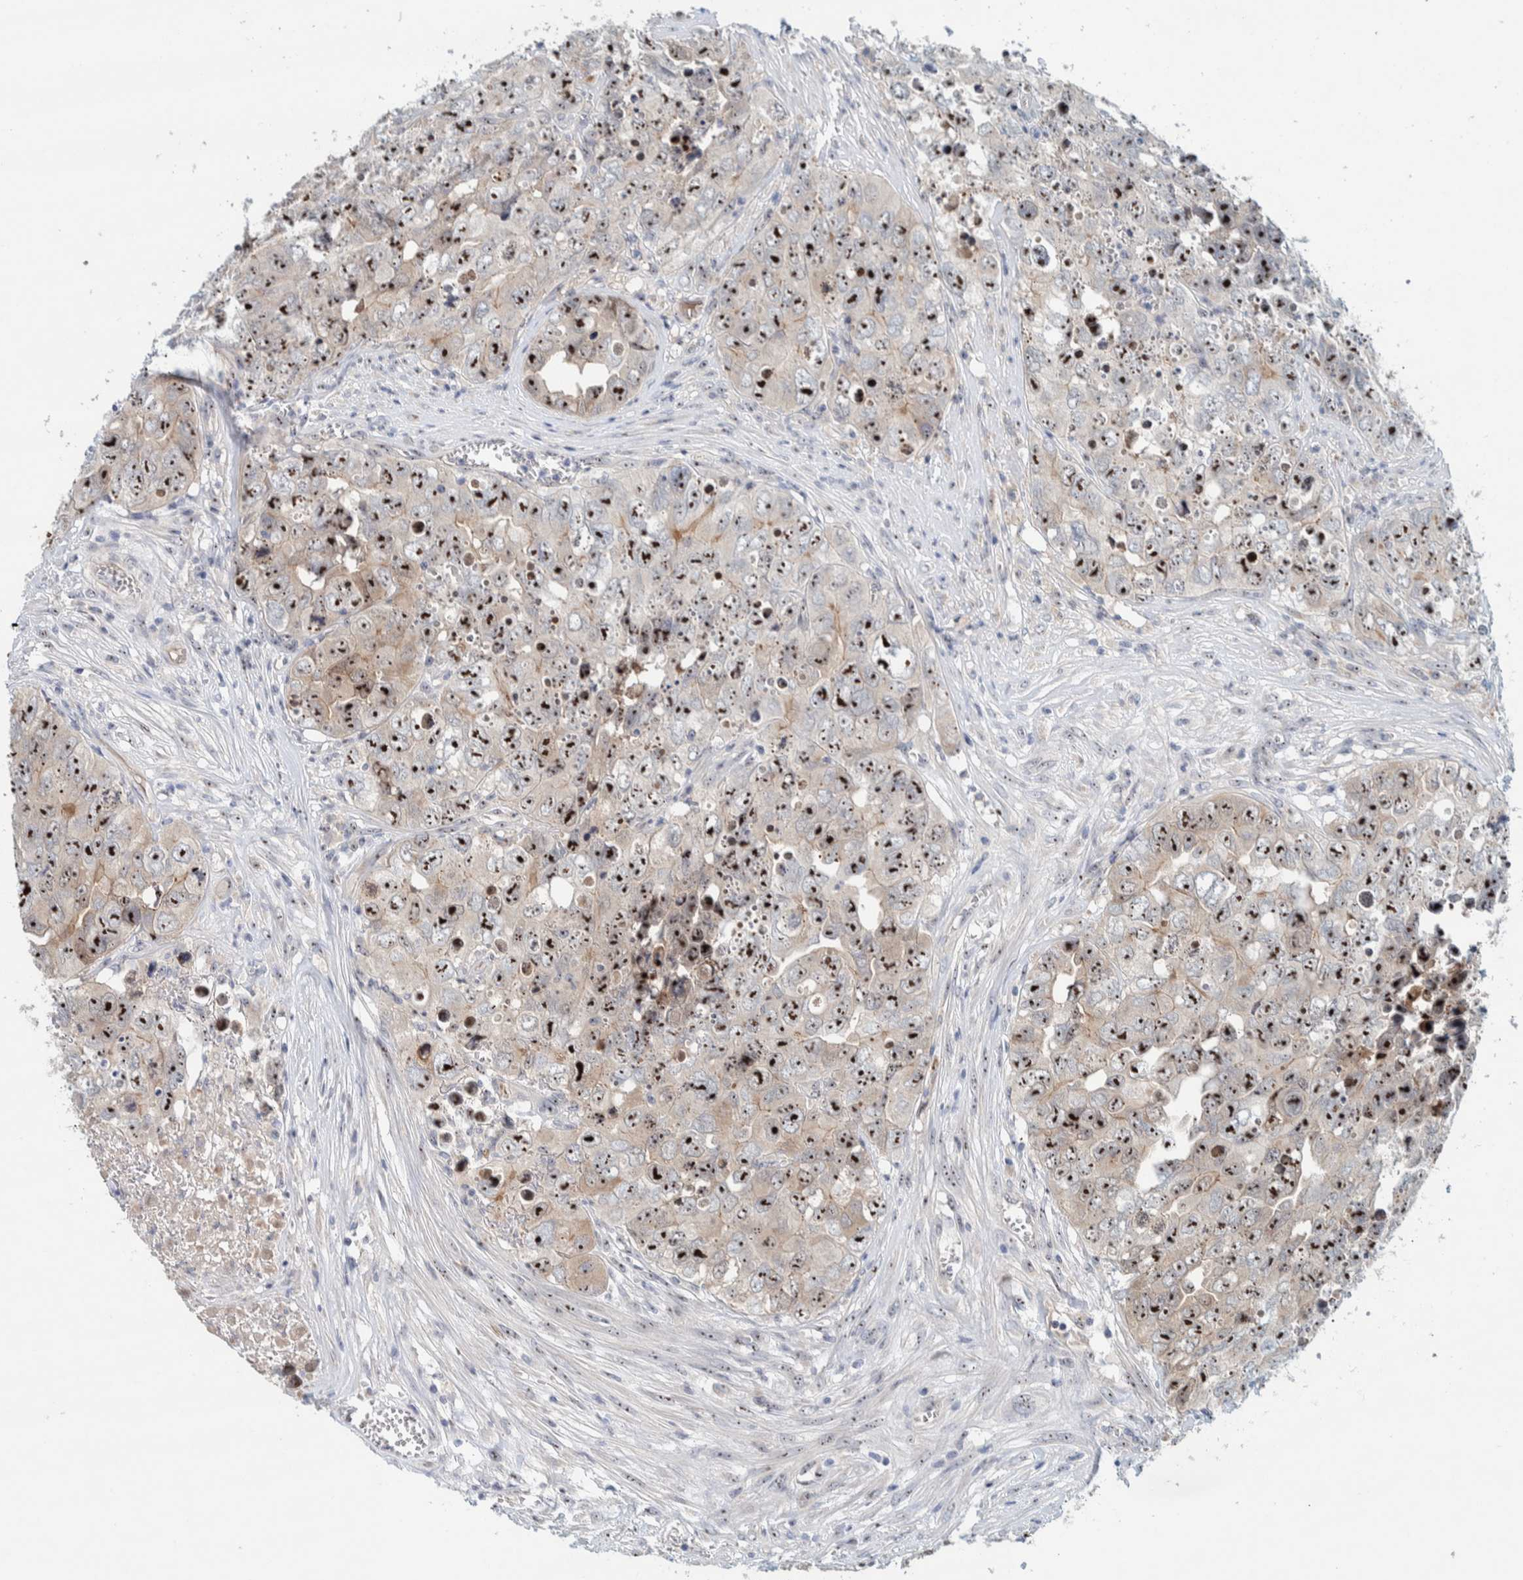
{"staining": {"intensity": "strong", "quantity": ">75%", "location": "nuclear"}, "tissue": "testis cancer", "cell_type": "Tumor cells", "image_type": "cancer", "snomed": [{"axis": "morphology", "description": "Seminoma, NOS"}, {"axis": "morphology", "description": "Carcinoma, Embryonal, NOS"}, {"axis": "topography", "description": "Testis"}], "caption": "Immunohistochemistry (IHC) (DAB) staining of testis cancer demonstrates strong nuclear protein positivity in about >75% of tumor cells.", "gene": "NOL11", "patient": {"sex": "male", "age": 43}}